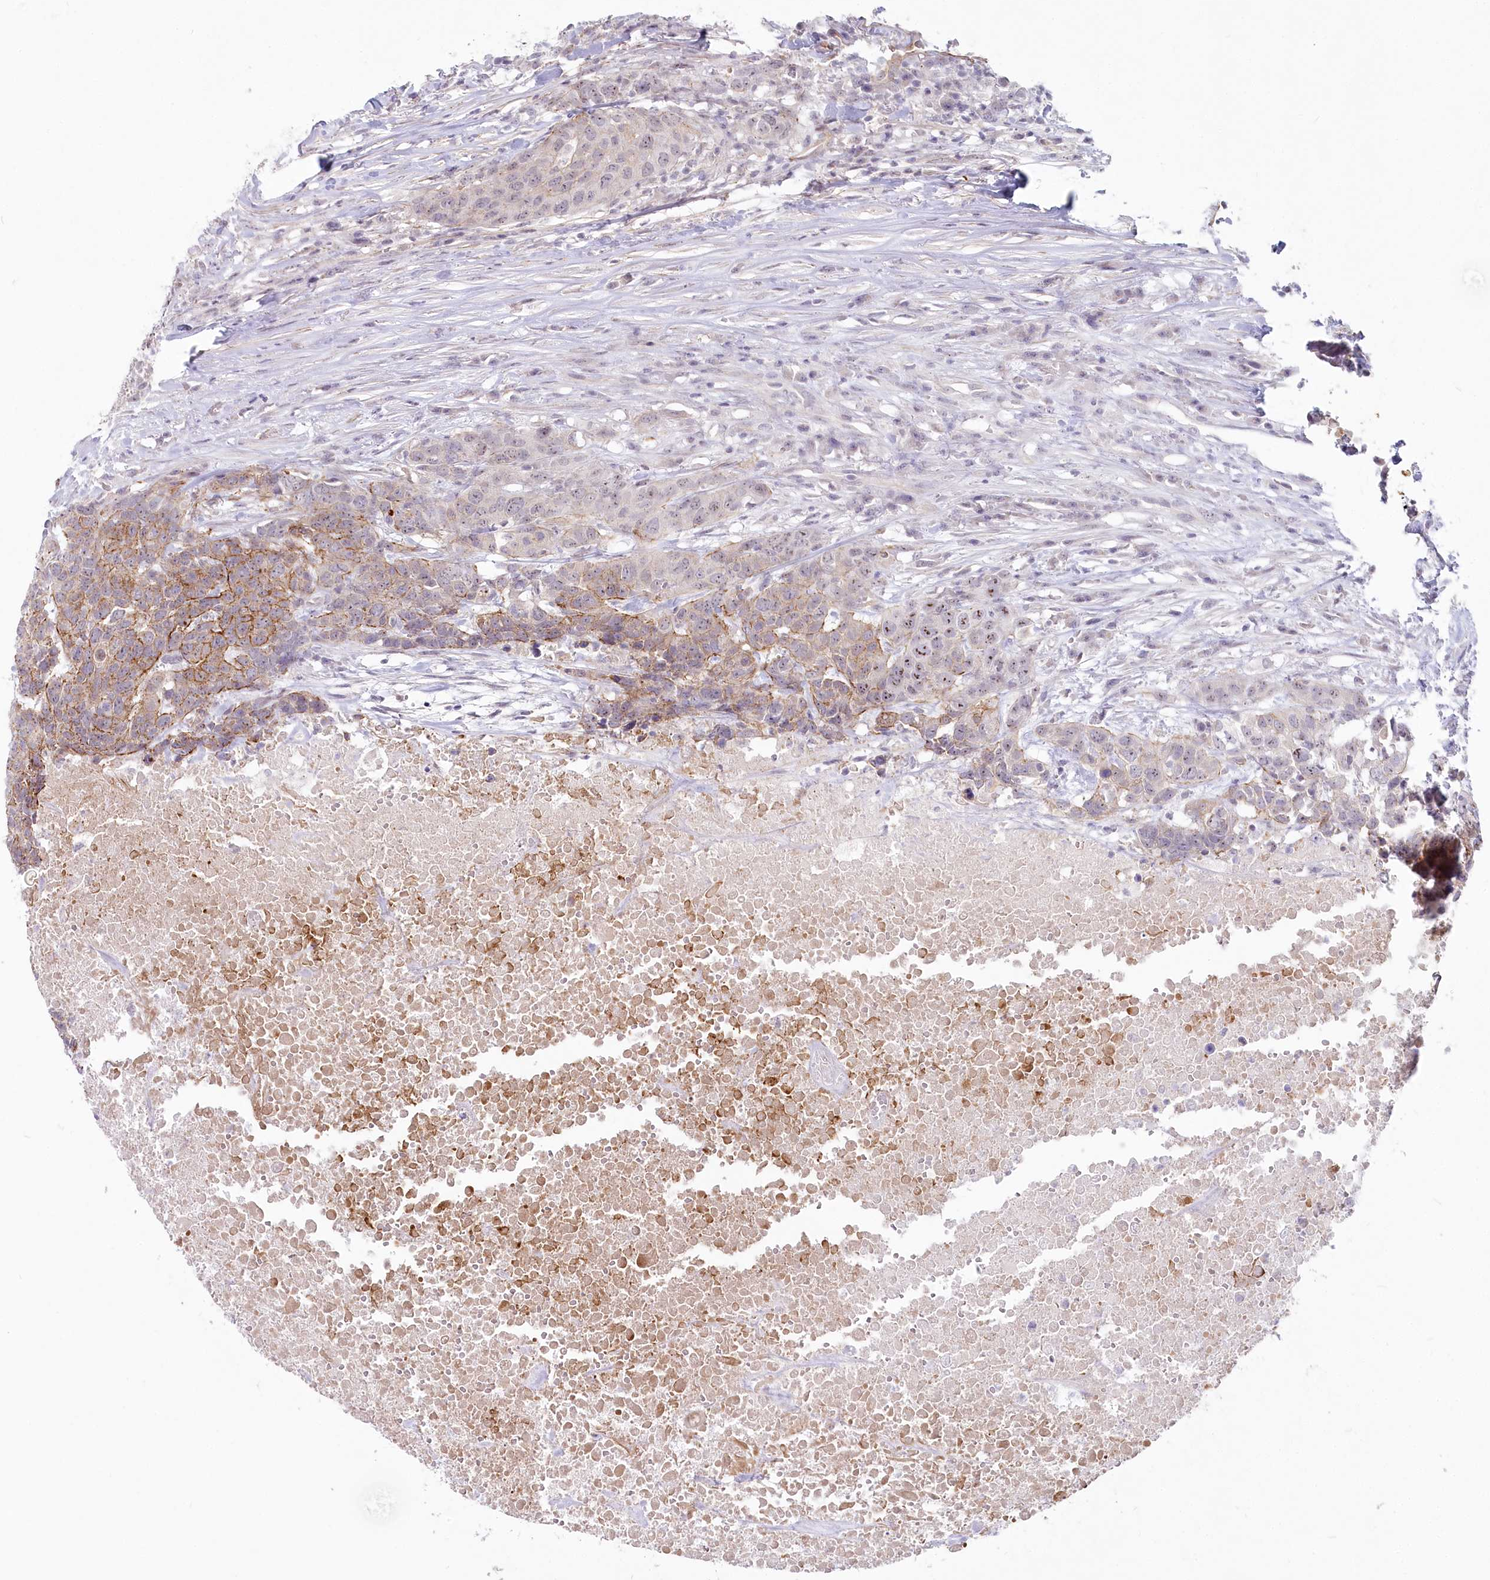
{"staining": {"intensity": "moderate", "quantity": "25%-75%", "location": "cytoplasmic/membranous,nuclear"}, "tissue": "head and neck cancer", "cell_type": "Tumor cells", "image_type": "cancer", "snomed": [{"axis": "morphology", "description": "Squamous cell carcinoma, NOS"}, {"axis": "topography", "description": "Head-Neck"}], "caption": "The photomicrograph shows a brown stain indicating the presence of a protein in the cytoplasmic/membranous and nuclear of tumor cells in squamous cell carcinoma (head and neck). The protein is stained brown, and the nuclei are stained in blue (DAB (3,3'-diaminobenzidine) IHC with brightfield microscopy, high magnification).", "gene": "ABHD8", "patient": {"sex": "male", "age": 66}}